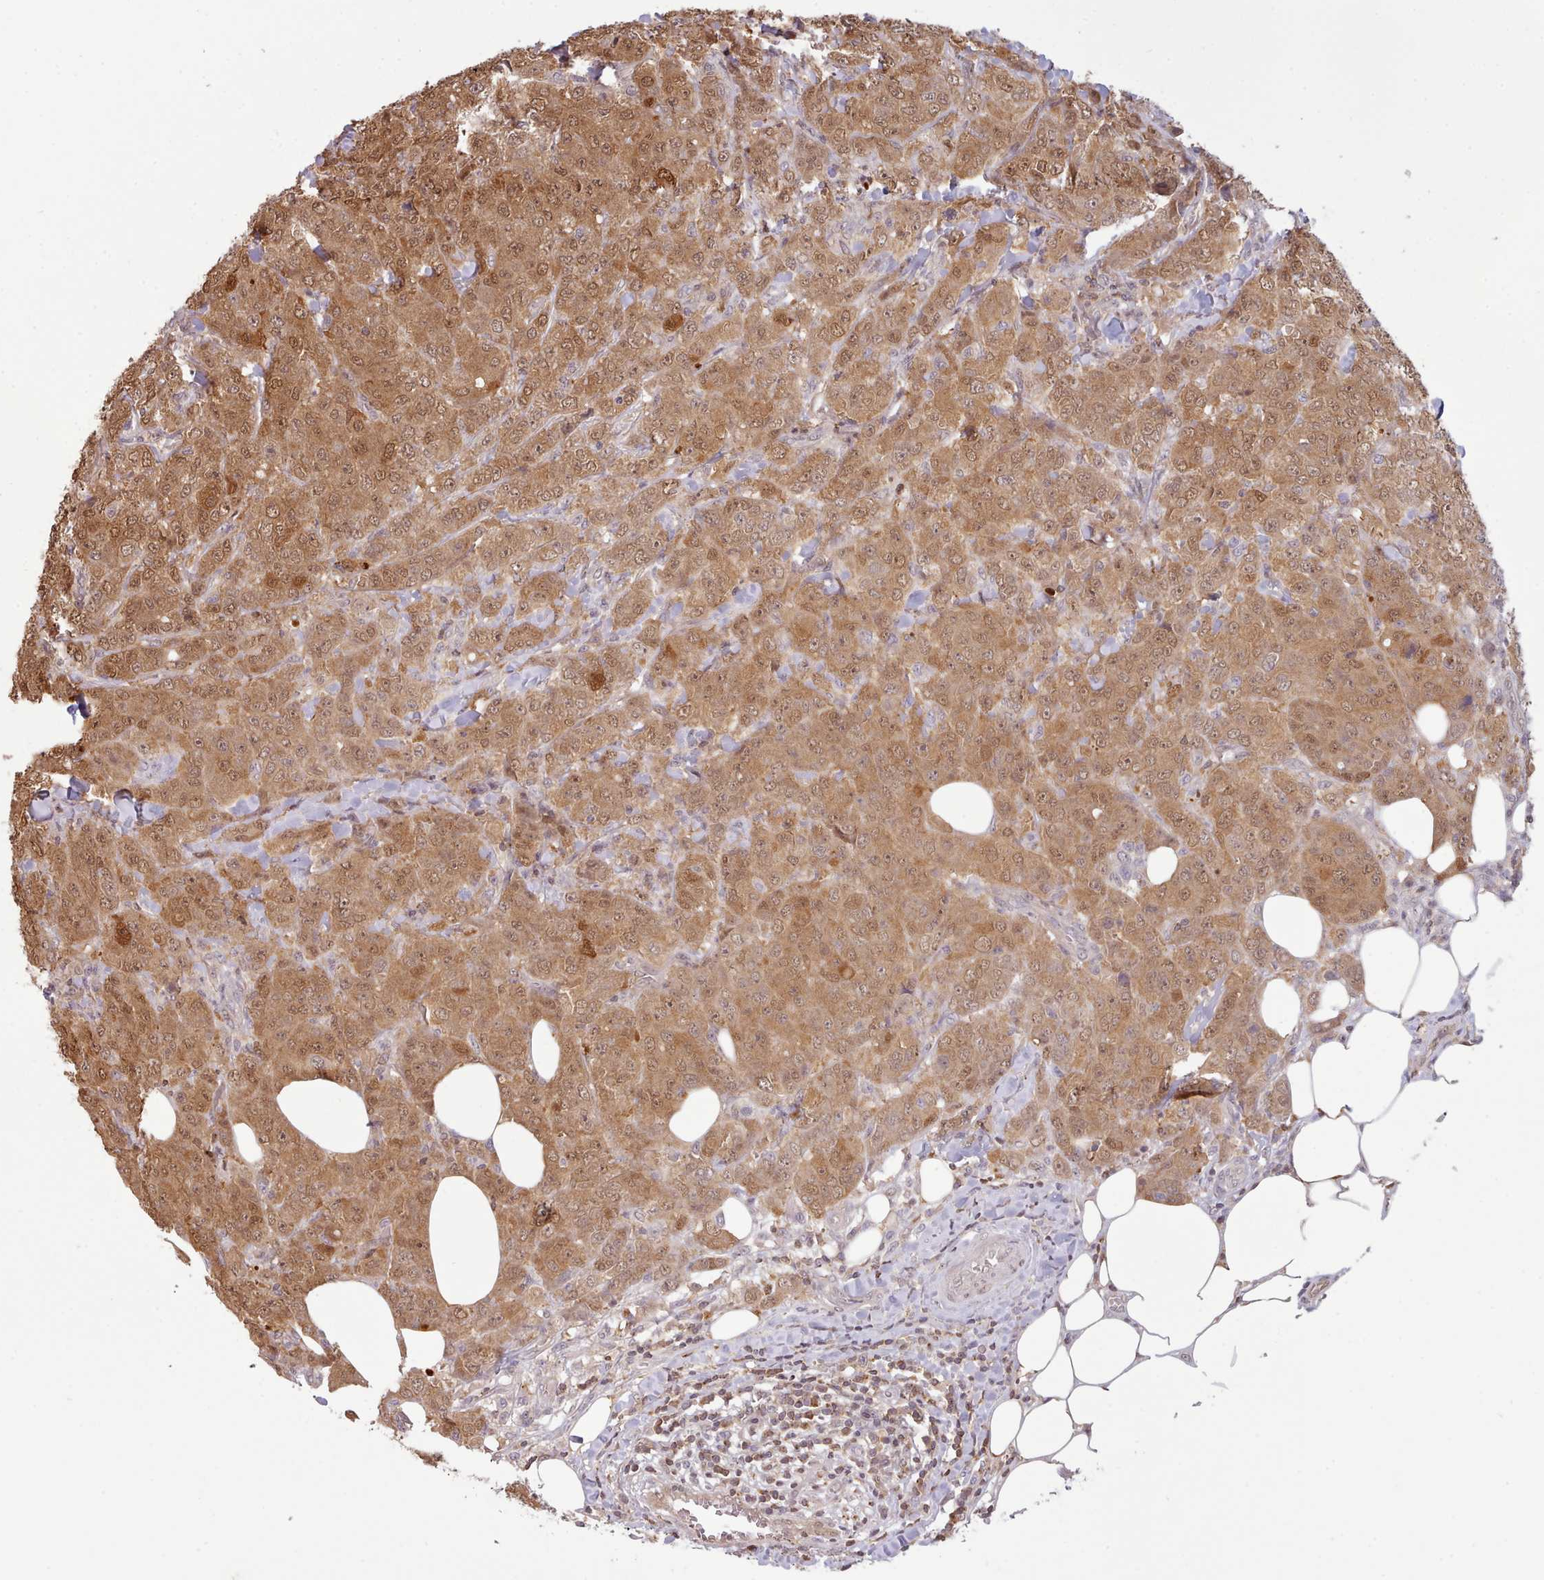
{"staining": {"intensity": "moderate", "quantity": ">75%", "location": "cytoplasmic/membranous,nuclear"}, "tissue": "breast cancer", "cell_type": "Tumor cells", "image_type": "cancer", "snomed": [{"axis": "morphology", "description": "Duct carcinoma"}, {"axis": "topography", "description": "Breast"}], "caption": "Human intraductal carcinoma (breast) stained with a protein marker demonstrates moderate staining in tumor cells.", "gene": "ARL17A", "patient": {"sex": "female", "age": 43}}